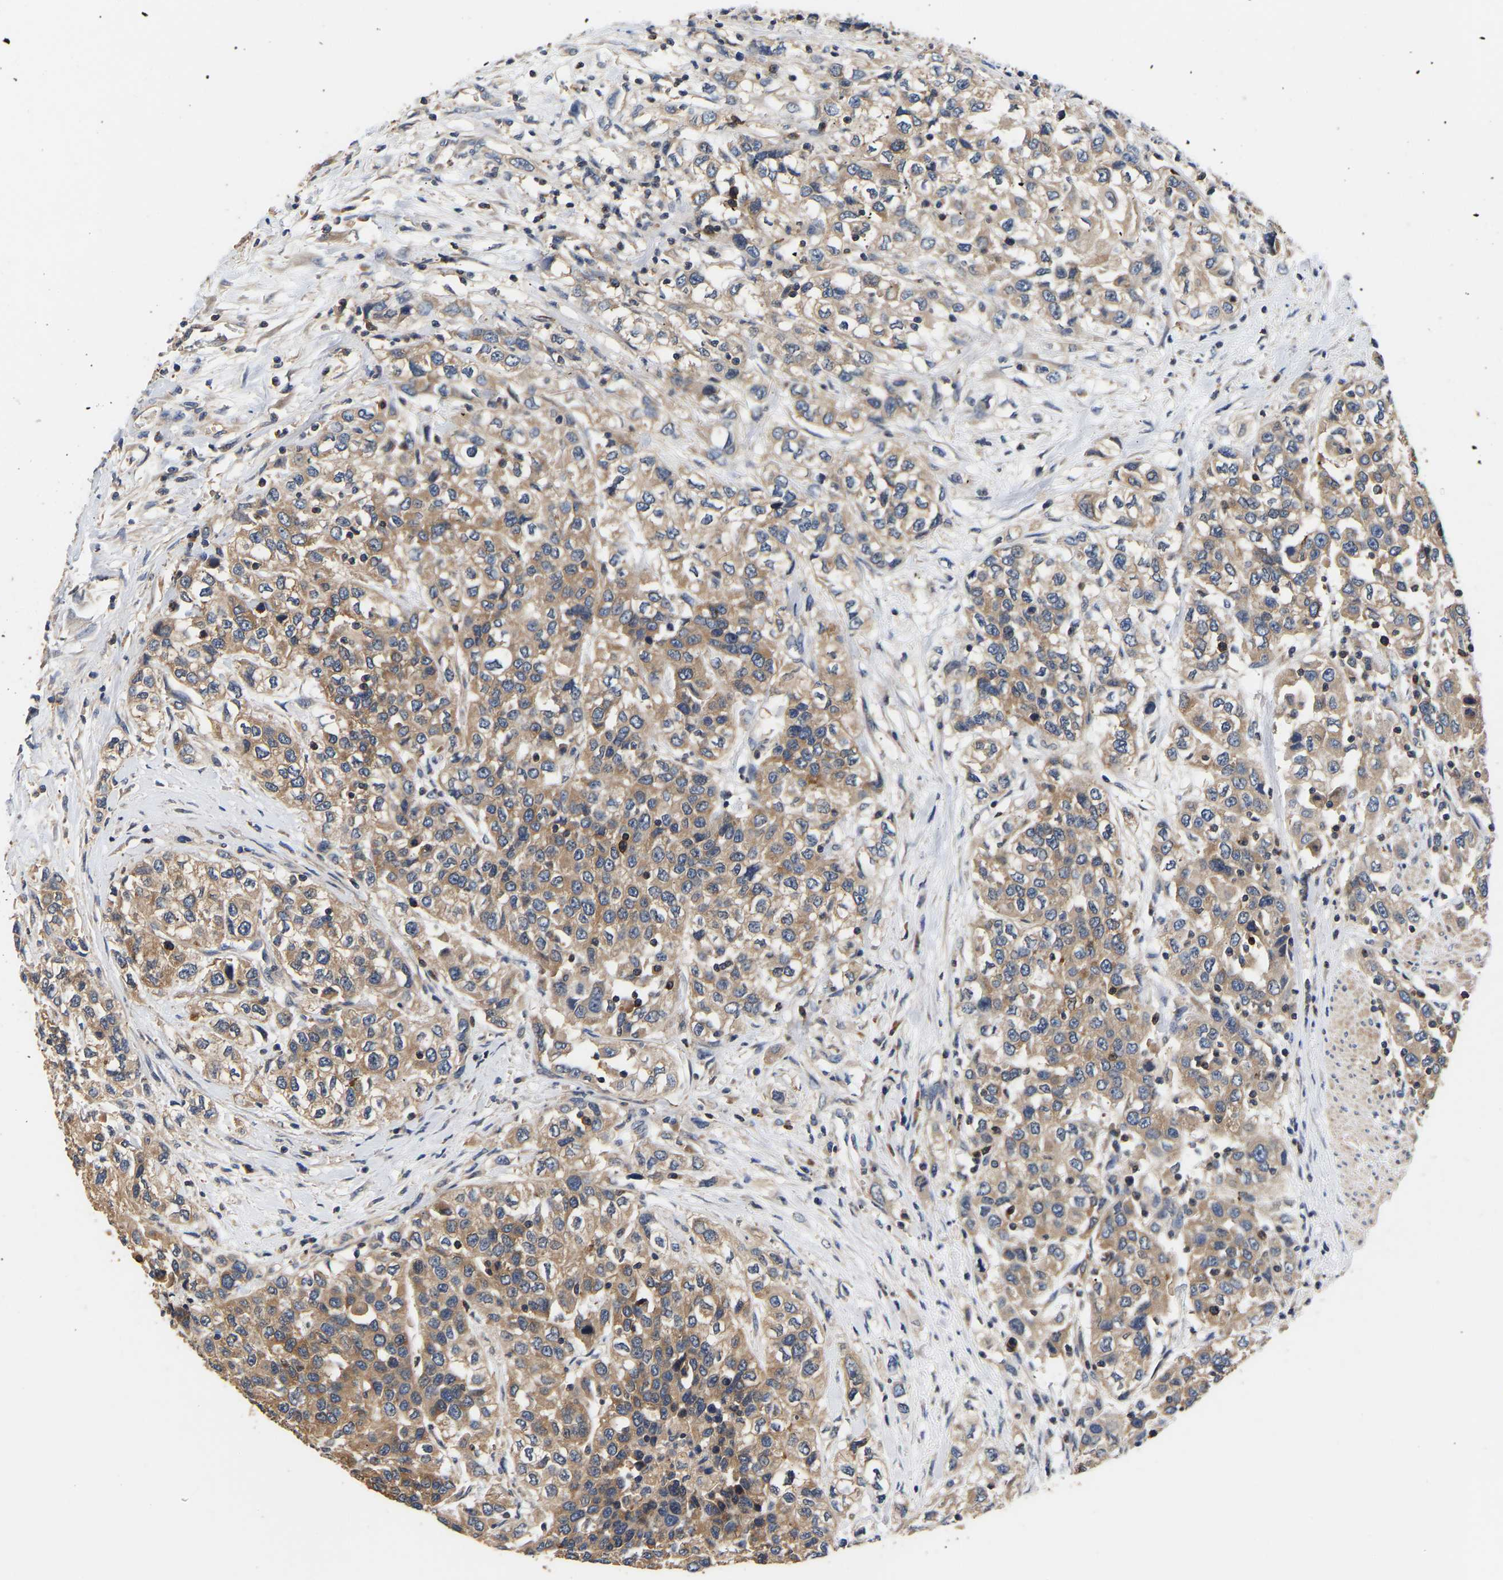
{"staining": {"intensity": "moderate", "quantity": ">75%", "location": "cytoplasmic/membranous"}, "tissue": "urothelial cancer", "cell_type": "Tumor cells", "image_type": "cancer", "snomed": [{"axis": "morphology", "description": "Urothelial carcinoma, High grade"}, {"axis": "topography", "description": "Urinary bladder"}], "caption": "Human urothelial cancer stained for a protein (brown) demonstrates moderate cytoplasmic/membranous positive staining in approximately >75% of tumor cells.", "gene": "LRBA", "patient": {"sex": "female", "age": 80}}